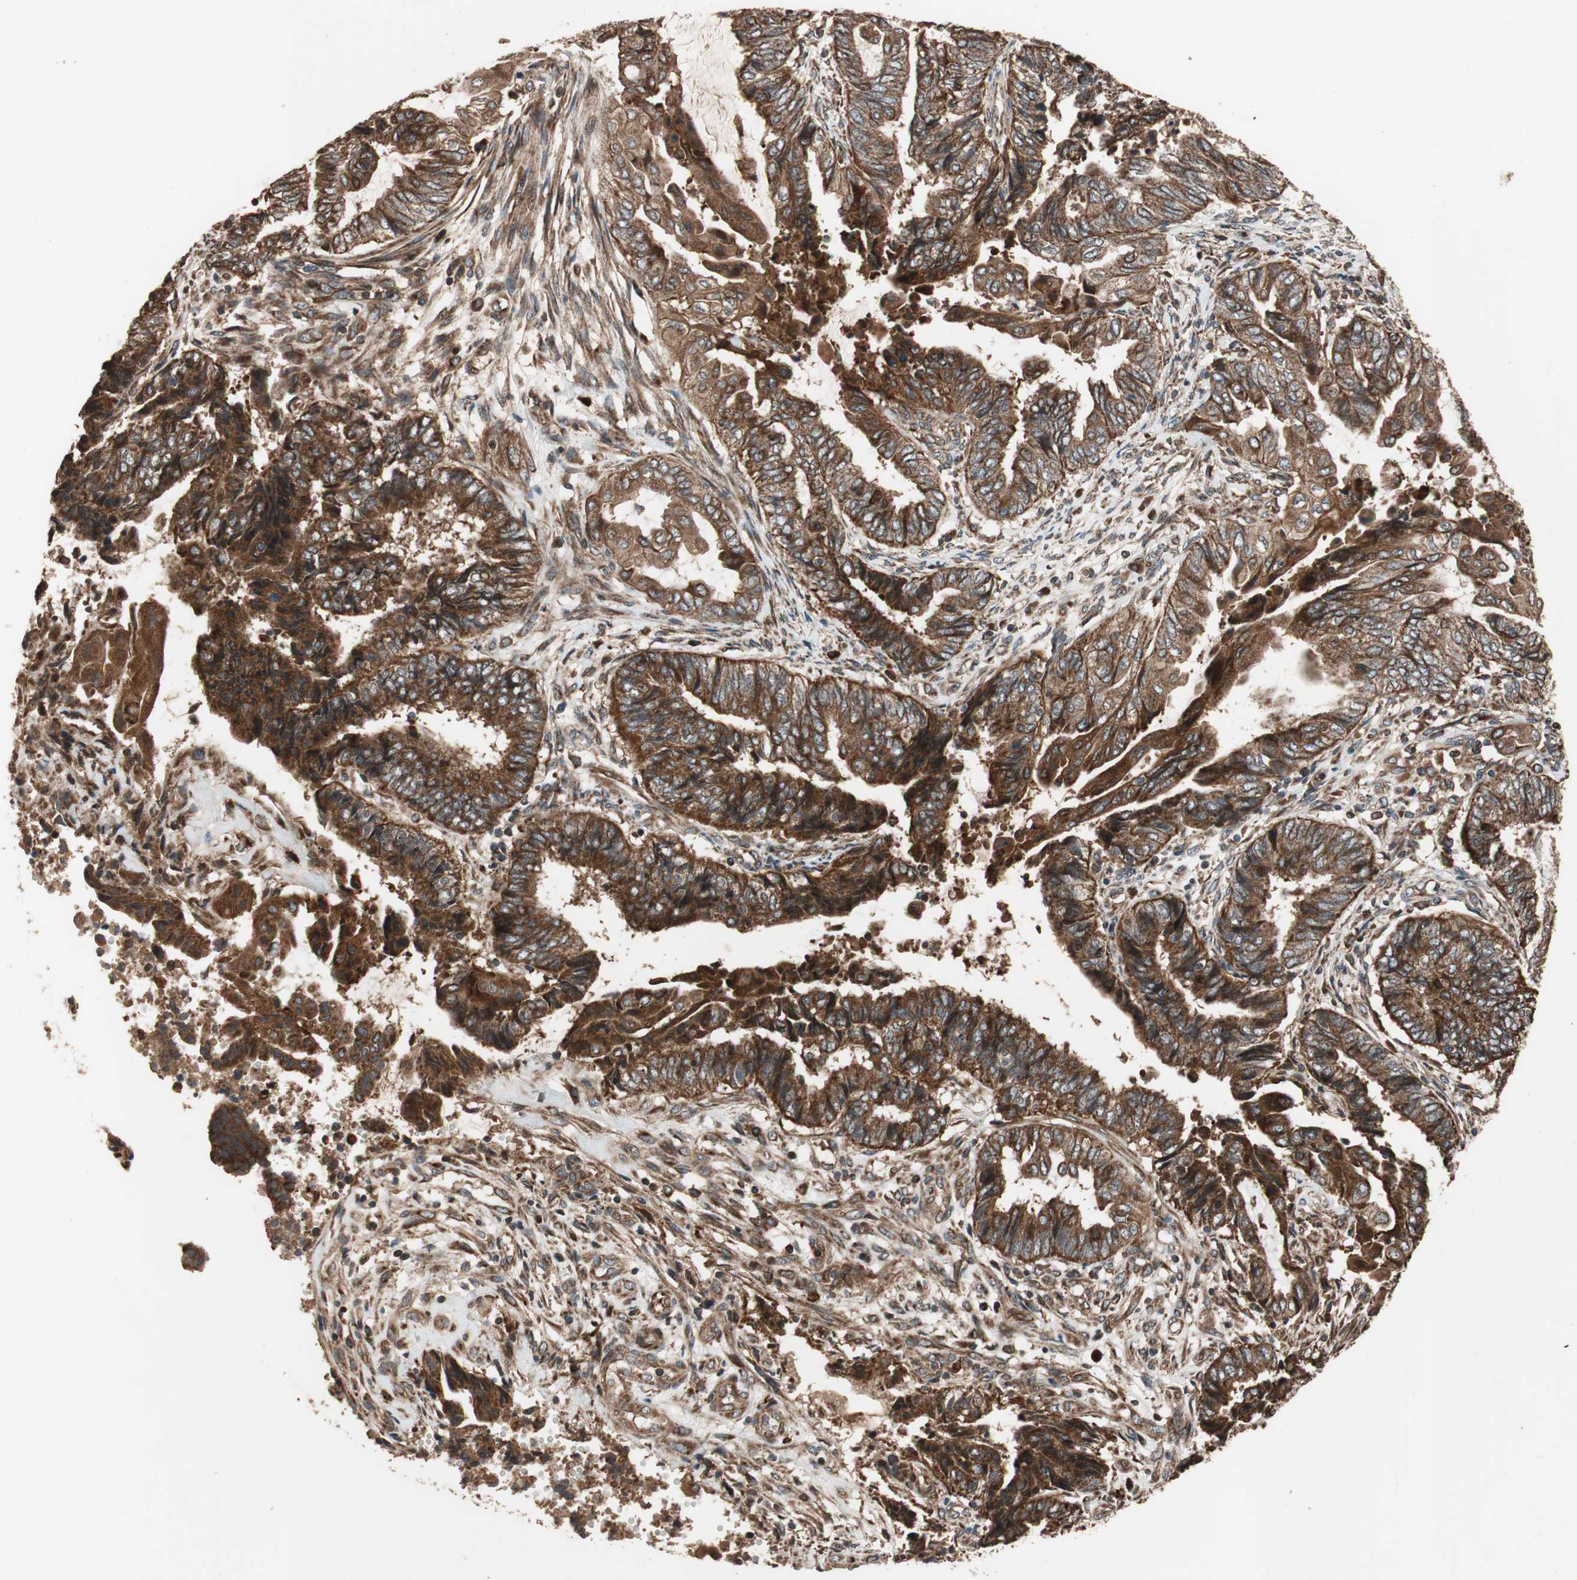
{"staining": {"intensity": "strong", "quantity": ">75%", "location": "cytoplasmic/membranous"}, "tissue": "endometrial cancer", "cell_type": "Tumor cells", "image_type": "cancer", "snomed": [{"axis": "morphology", "description": "Adenocarcinoma, NOS"}, {"axis": "topography", "description": "Uterus"}, {"axis": "topography", "description": "Endometrium"}], "caption": "Approximately >75% of tumor cells in human endometrial cancer display strong cytoplasmic/membranous protein positivity as visualized by brown immunohistochemical staining.", "gene": "RAB1A", "patient": {"sex": "female", "age": 70}}